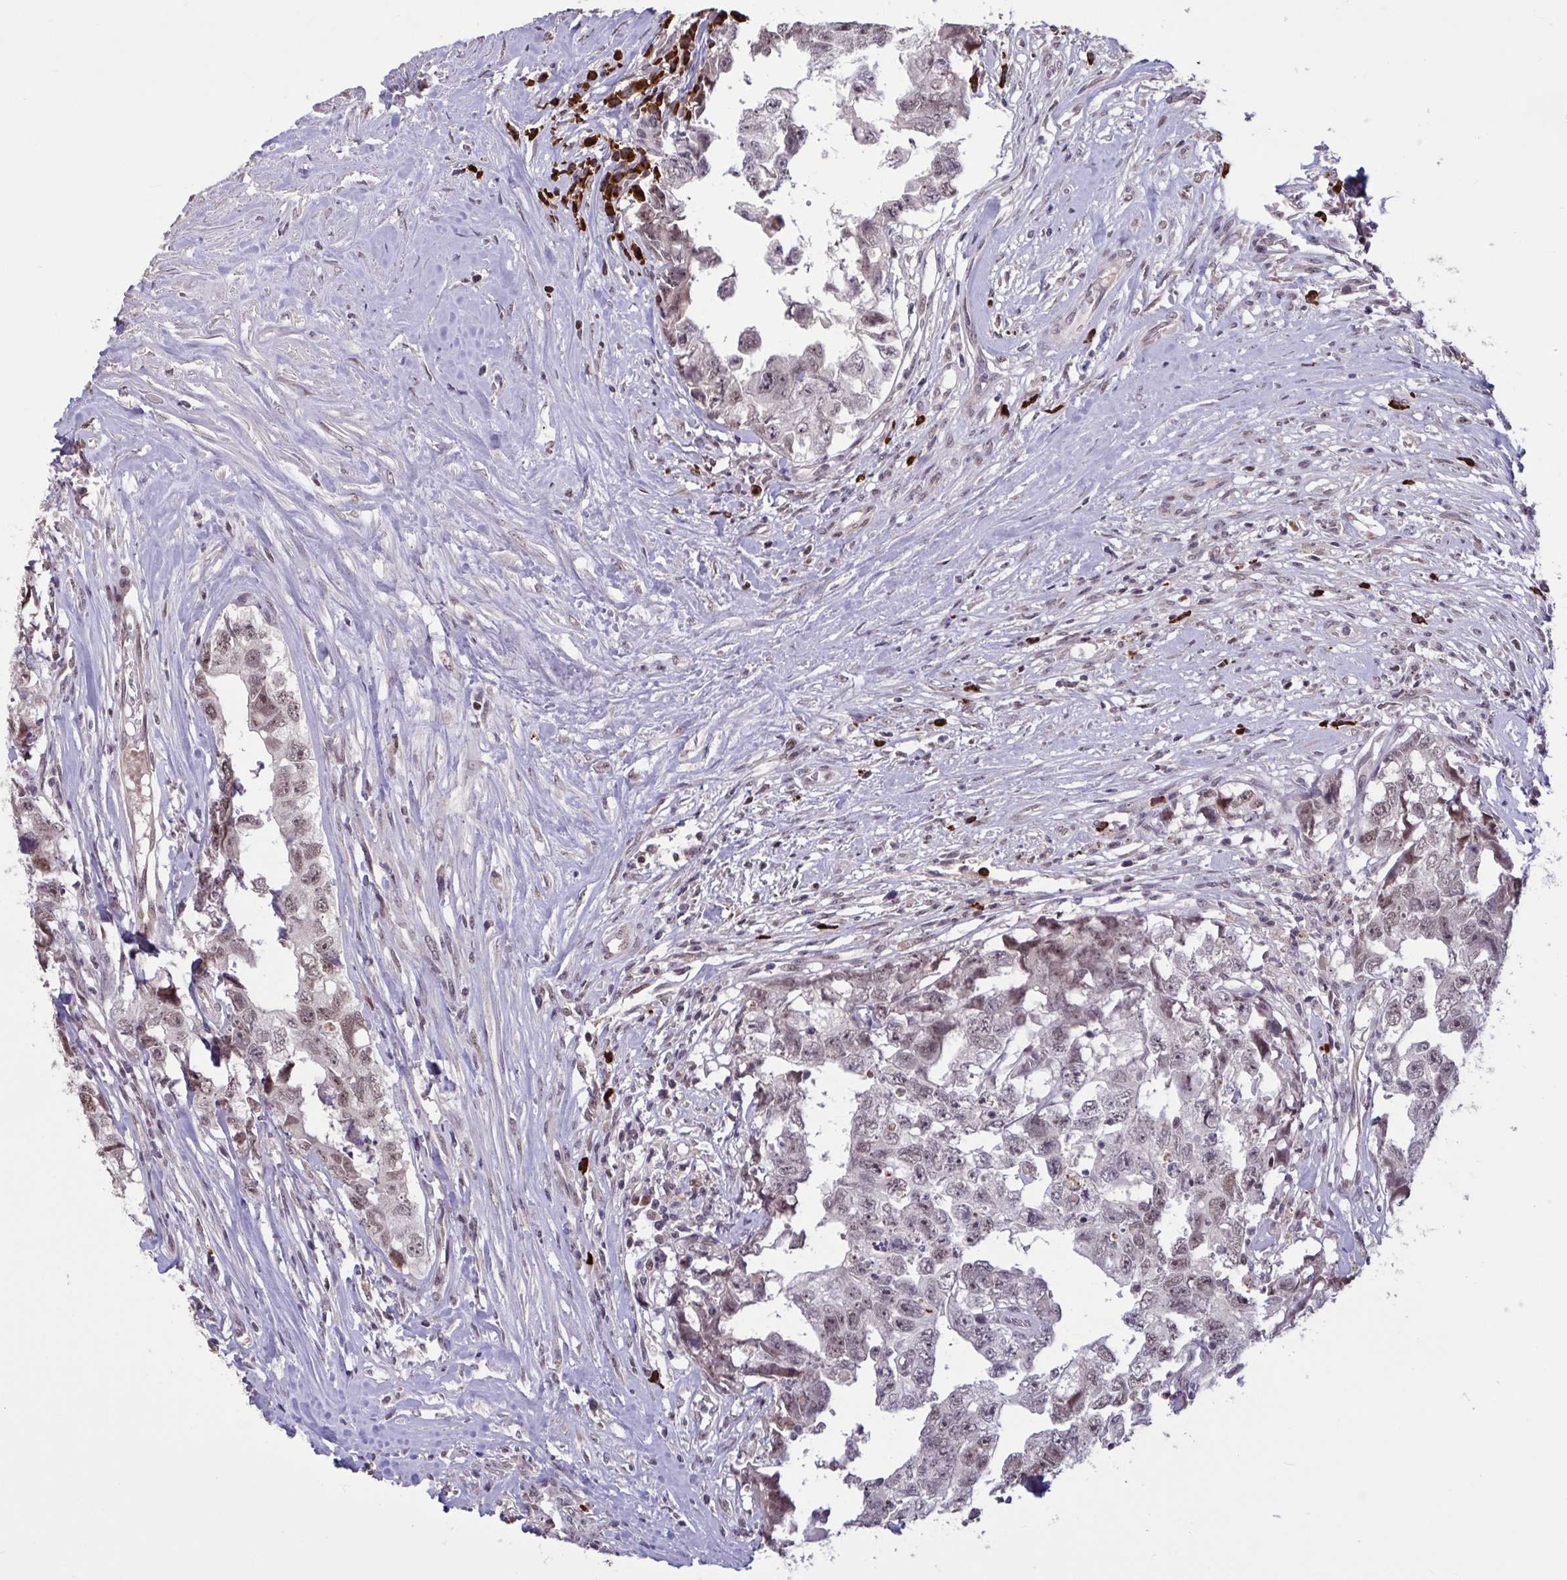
{"staining": {"intensity": "moderate", "quantity": ">75%", "location": "nuclear"}, "tissue": "testis cancer", "cell_type": "Tumor cells", "image_type": "cancer", "snomed": [{"axis": "morphology", "description": "Carcinoma, Embryonal, NOS"}, {"axis": "topography", "description": "Testis"}], "caption": "Human testis cancer stained with a brown dye shows moderate nuclear positive staining in about >75% of tumor cells.", "gene": "ZNF414", "patient": {"sex": "male", "age": 22}}